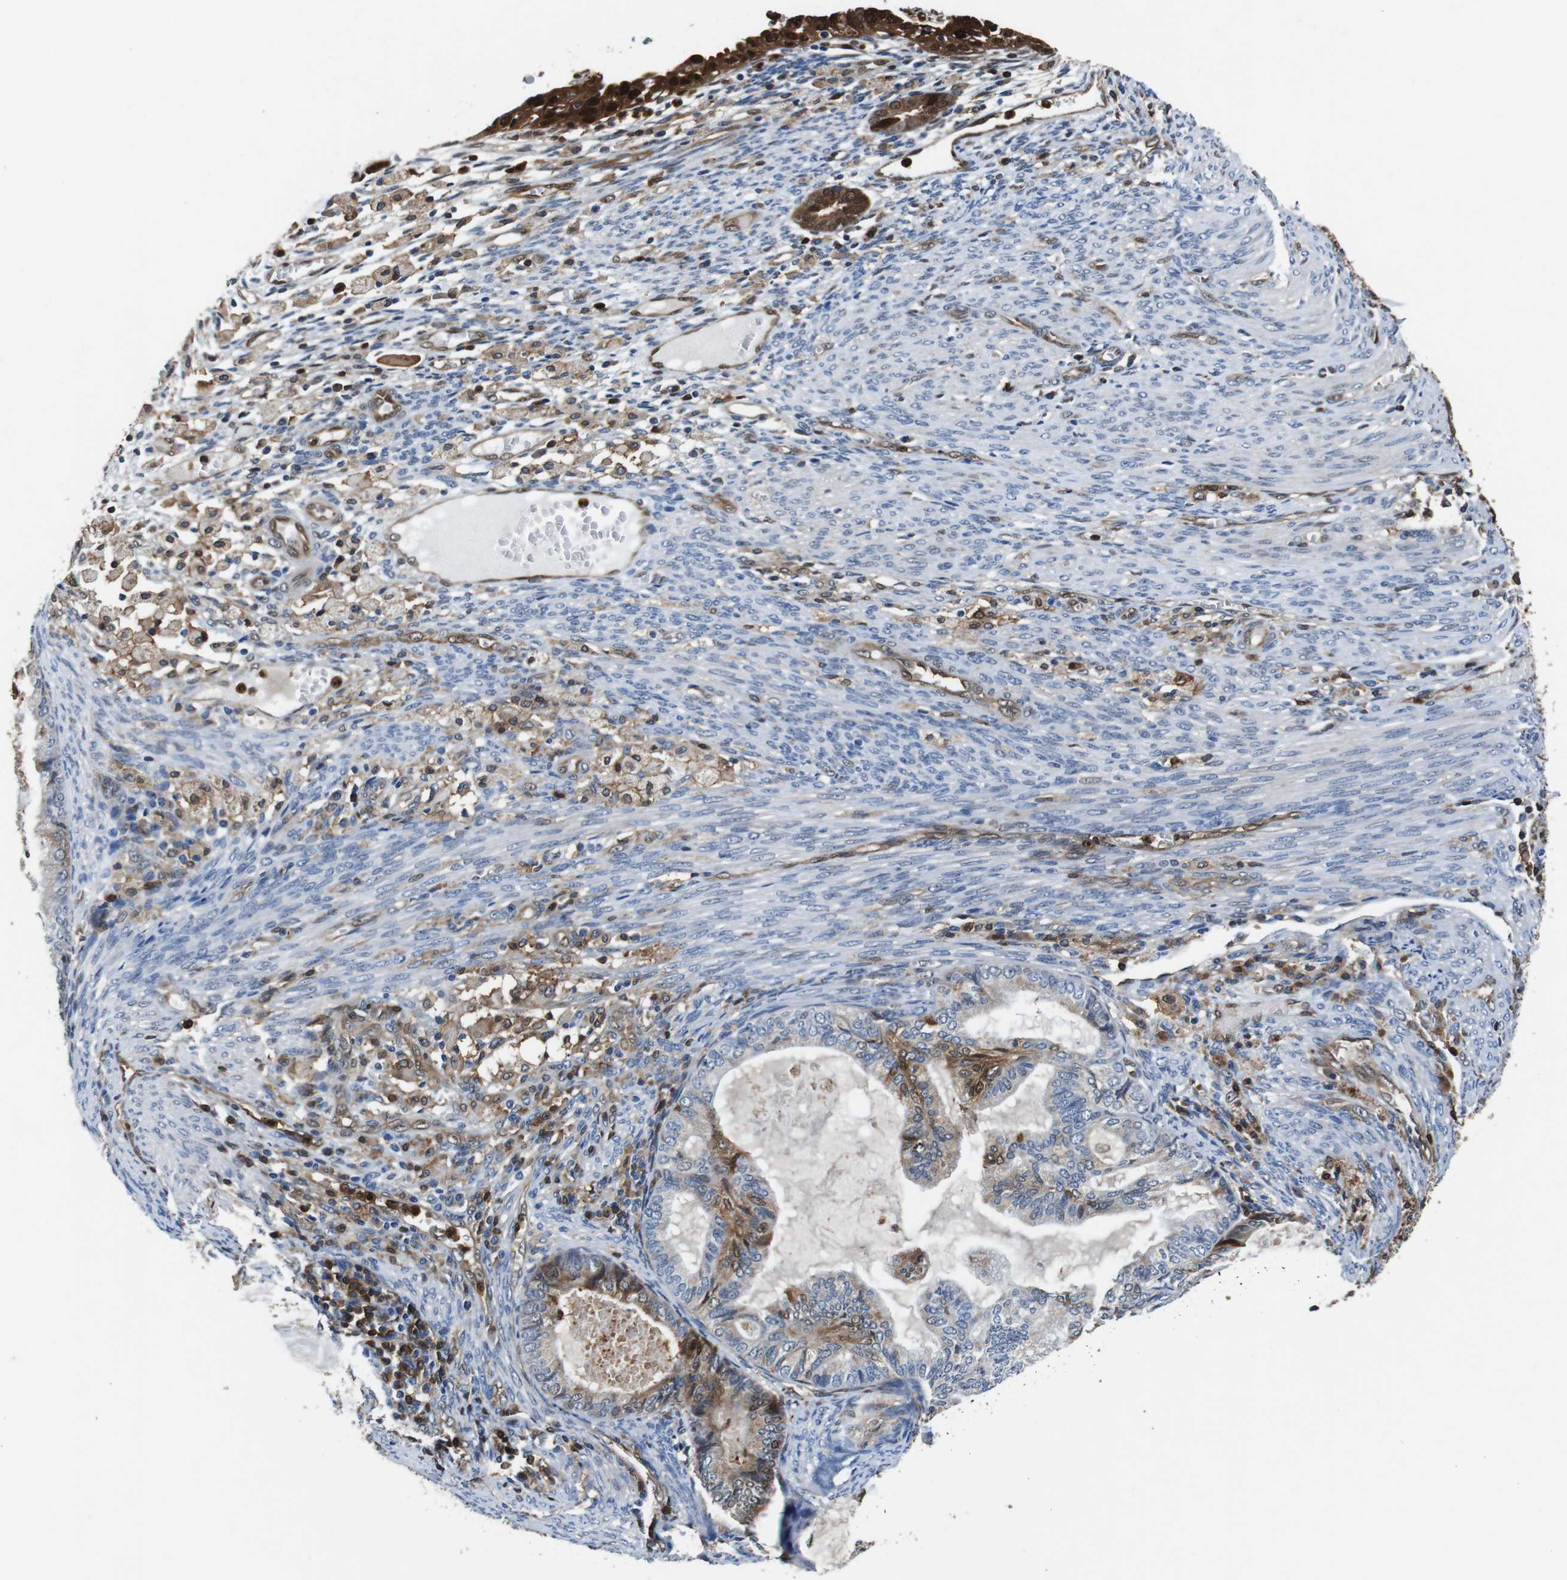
{"staining": {"intensity": "strong", "quantity": "25%-75%", "location": "cytoplasmic/membranous,nuclear"}, "tissue": "cervical cancer", "cell_type": "Tumor cells", "image_type": "cancer", "snomed": [{"axis": "morphology", "description": "Normal tissue, NOS"}, {"axis": "morphology", "description": "Adenocarcinoma, NOS"}, {"axis": "topography", "description": "Cervix"}, {"axis": "topography", "description": "Endometrium"}], "caption": "Brown immunohistochemical staining in cervical cancer (adenocarcinoma) exhibits strong cytoplasmic/membranous and nuclear staining in about 25%-75% of tumor cells.", "gene": "ANXA1", "patient": {"sex": "female", "age": 86}}